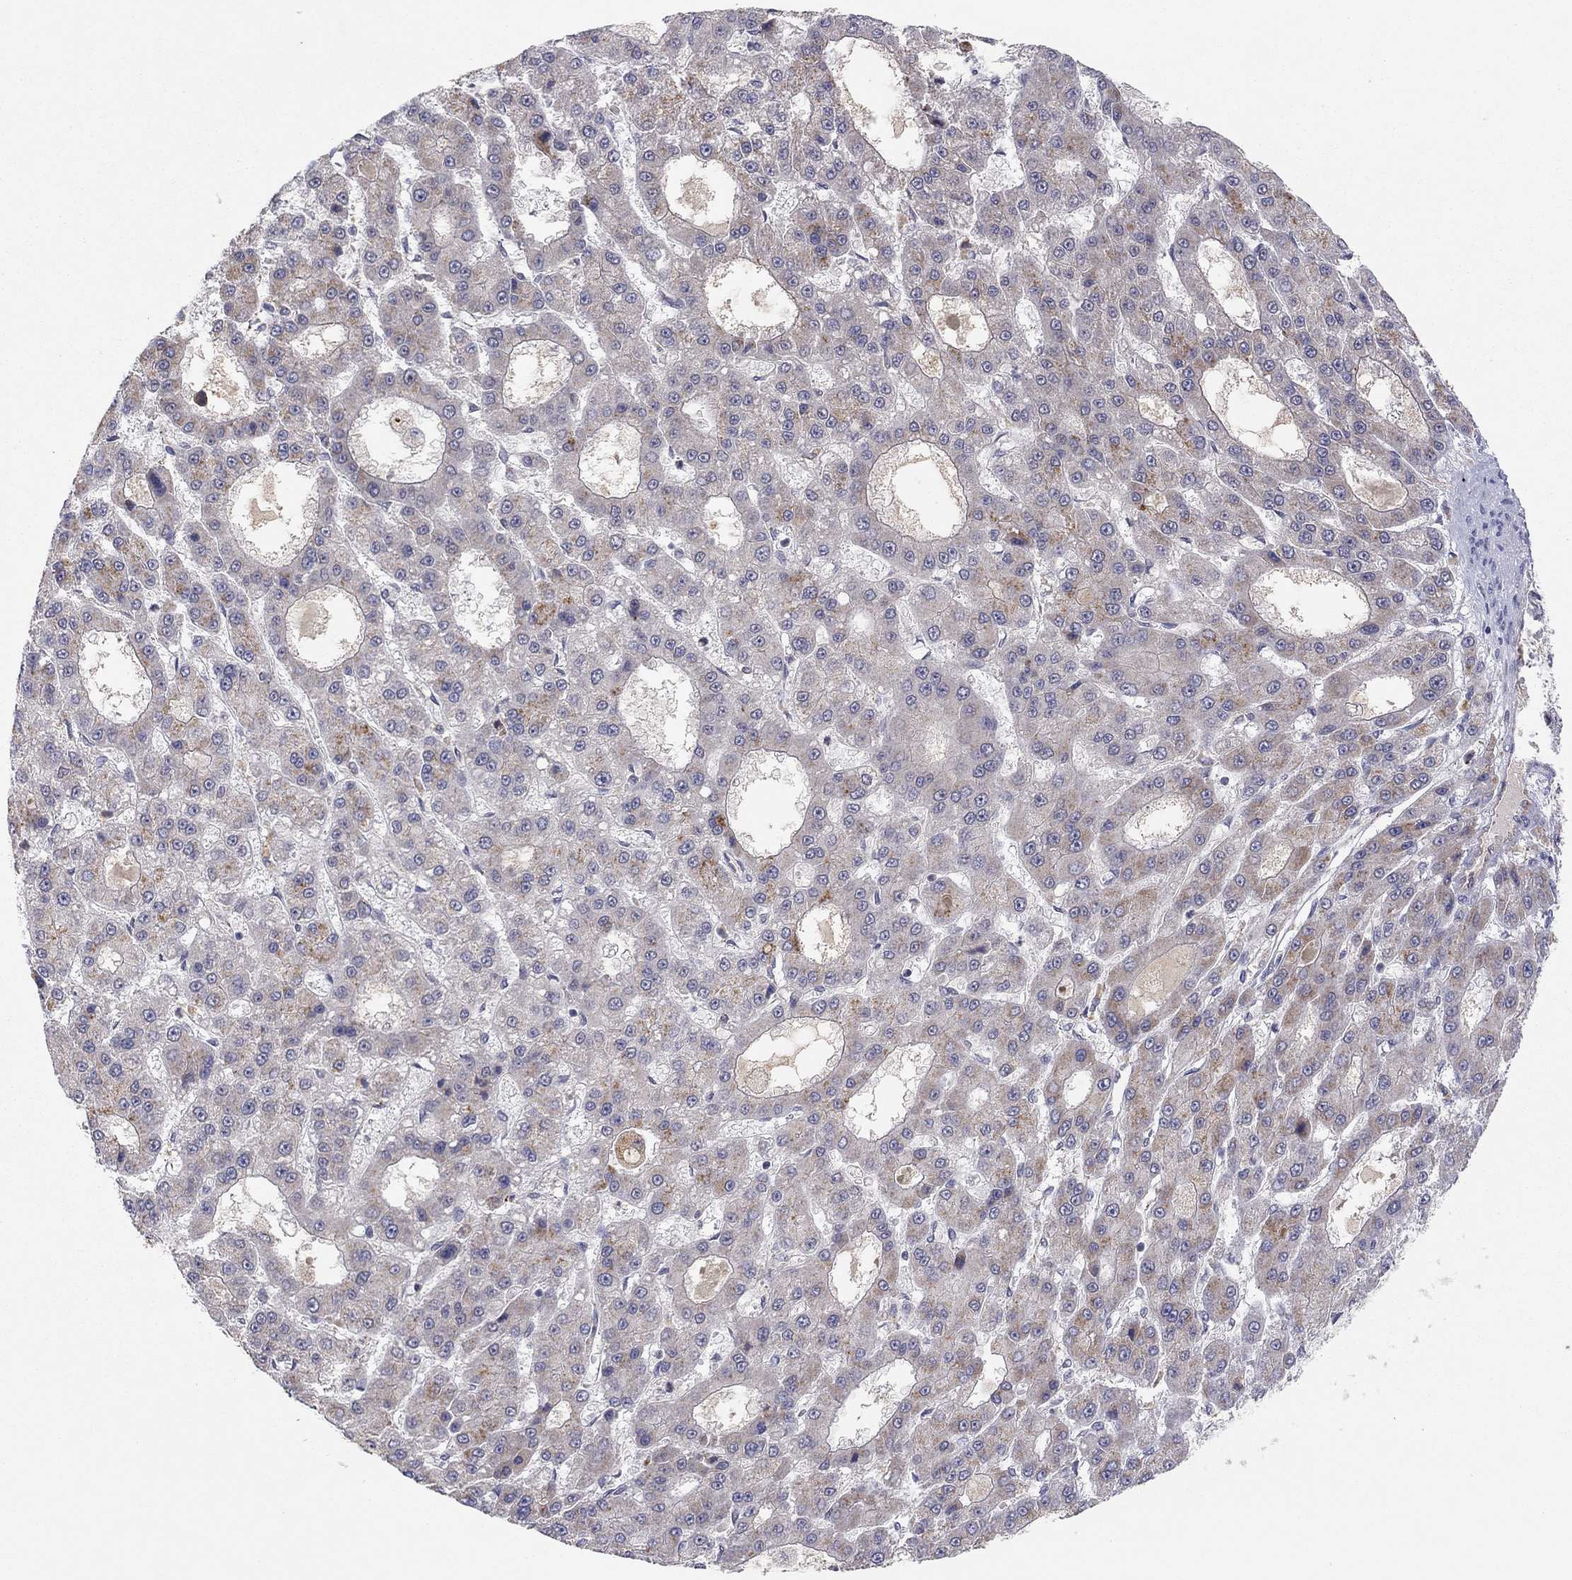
{"staining": {"intensity": "strong", "quantity": "25%-75%", "location": "cytoplasmic/membranous"}, "tissue": "liver cancer", "cell_type": "Tumor cells", "image_type": "cancer", "snomed": [{"axis": "morphology", "description": "Carcinoma, Hepatocellular, NOS"}, {"axis": "topography", "description": "Liver"}], "caption": "Strong cytoplasmic/membranous positivity for a protein is appreciated in approximately 25%-75% of tumor cells of liver cancer using IHC.", "gene": "CRACDL", "patient": {"sex": "male", "age": 70}}